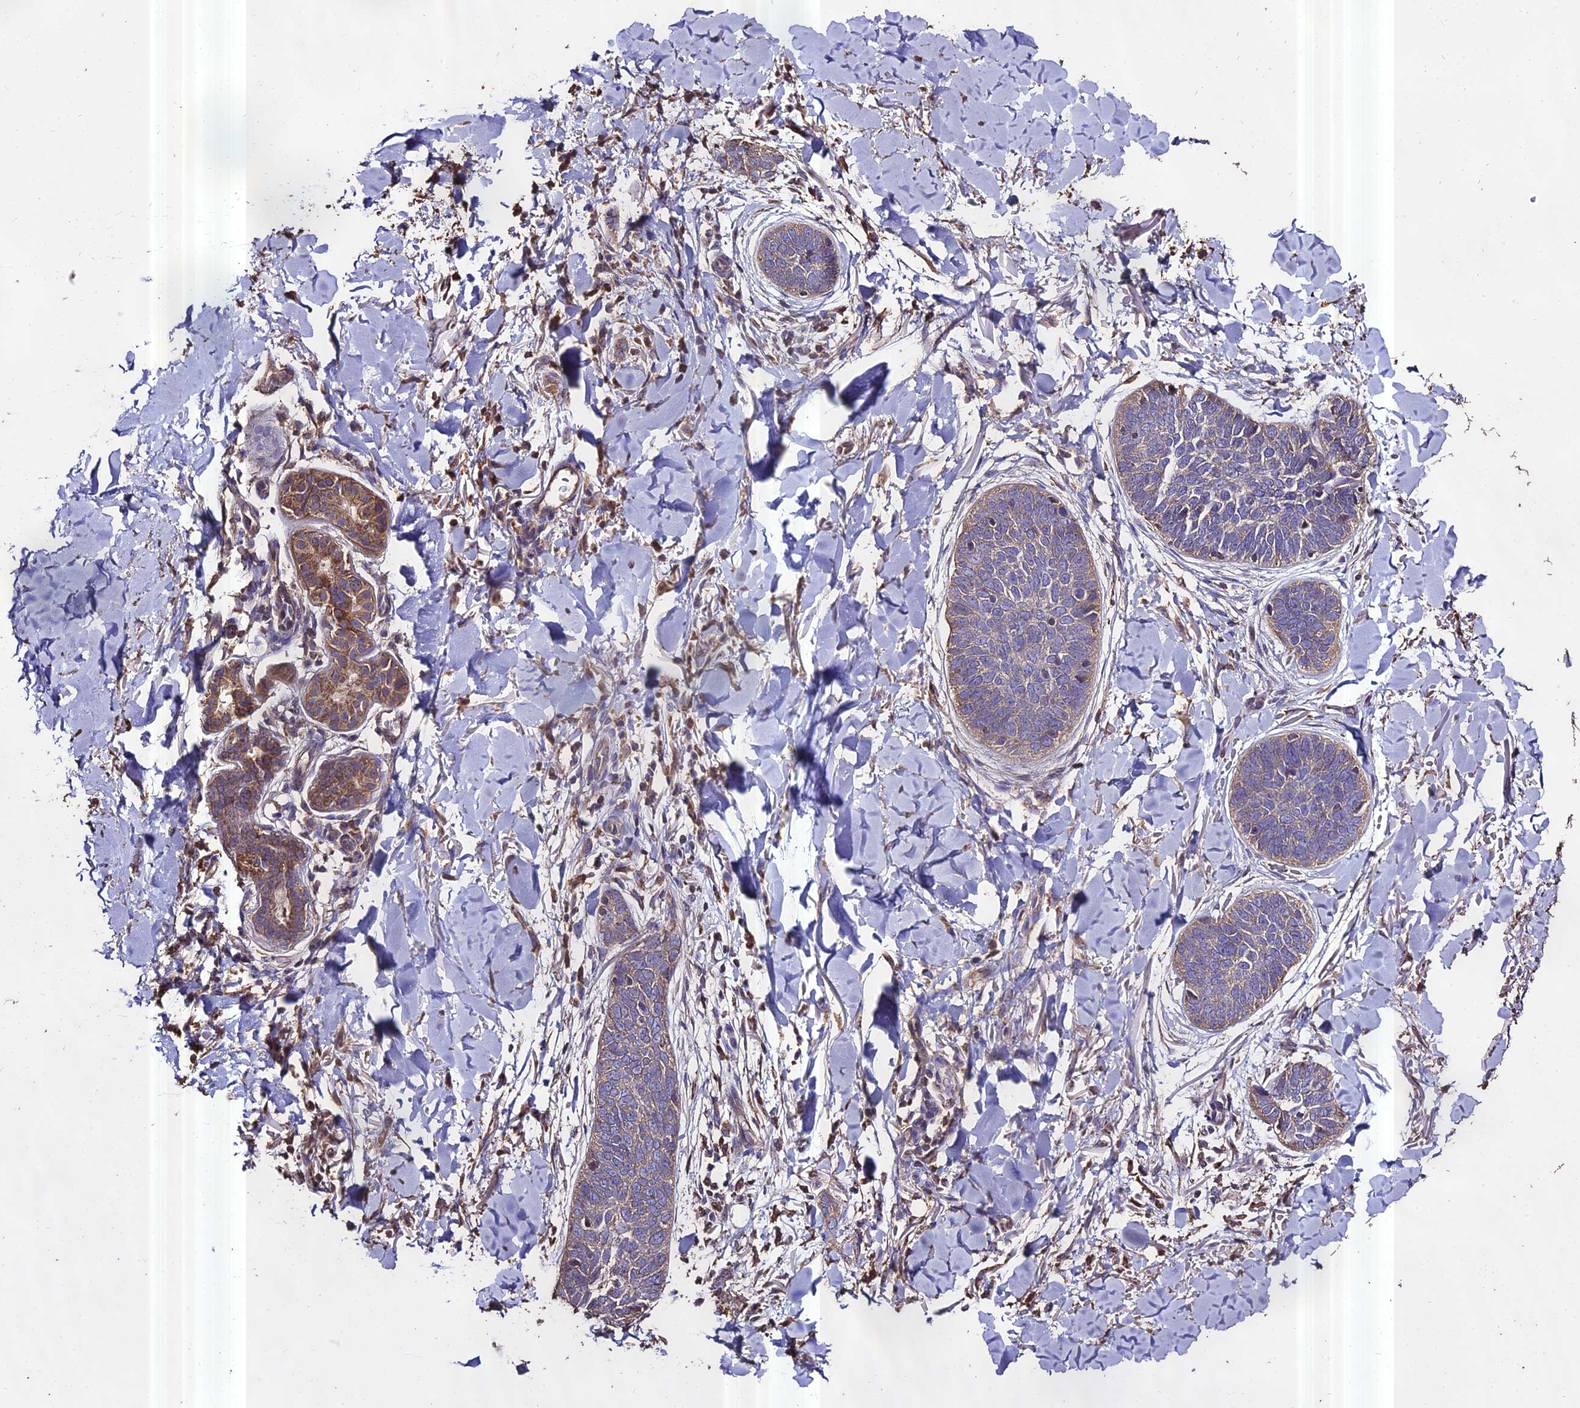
{"staining": {"intensity": "negative", "quantity": "none", "location": "none"}, "tissue": "skin cancer", "cell_type": "Tumor cells", "image_type": "cancer", "snomed": [{"axis": "morphology", "description": "Basal cell carcinoma"}, {"axis": "topography", "description": "Skin"}], "caption": "IHC micrograph of neoplastic tissue: skin cancer stained with DAB (3,3'-diaminobenzidine) exhibits no significant protein staining in tumor cells.", "gene": "PGPEP1L", "patient": {"sex": "male", "age": 85}}